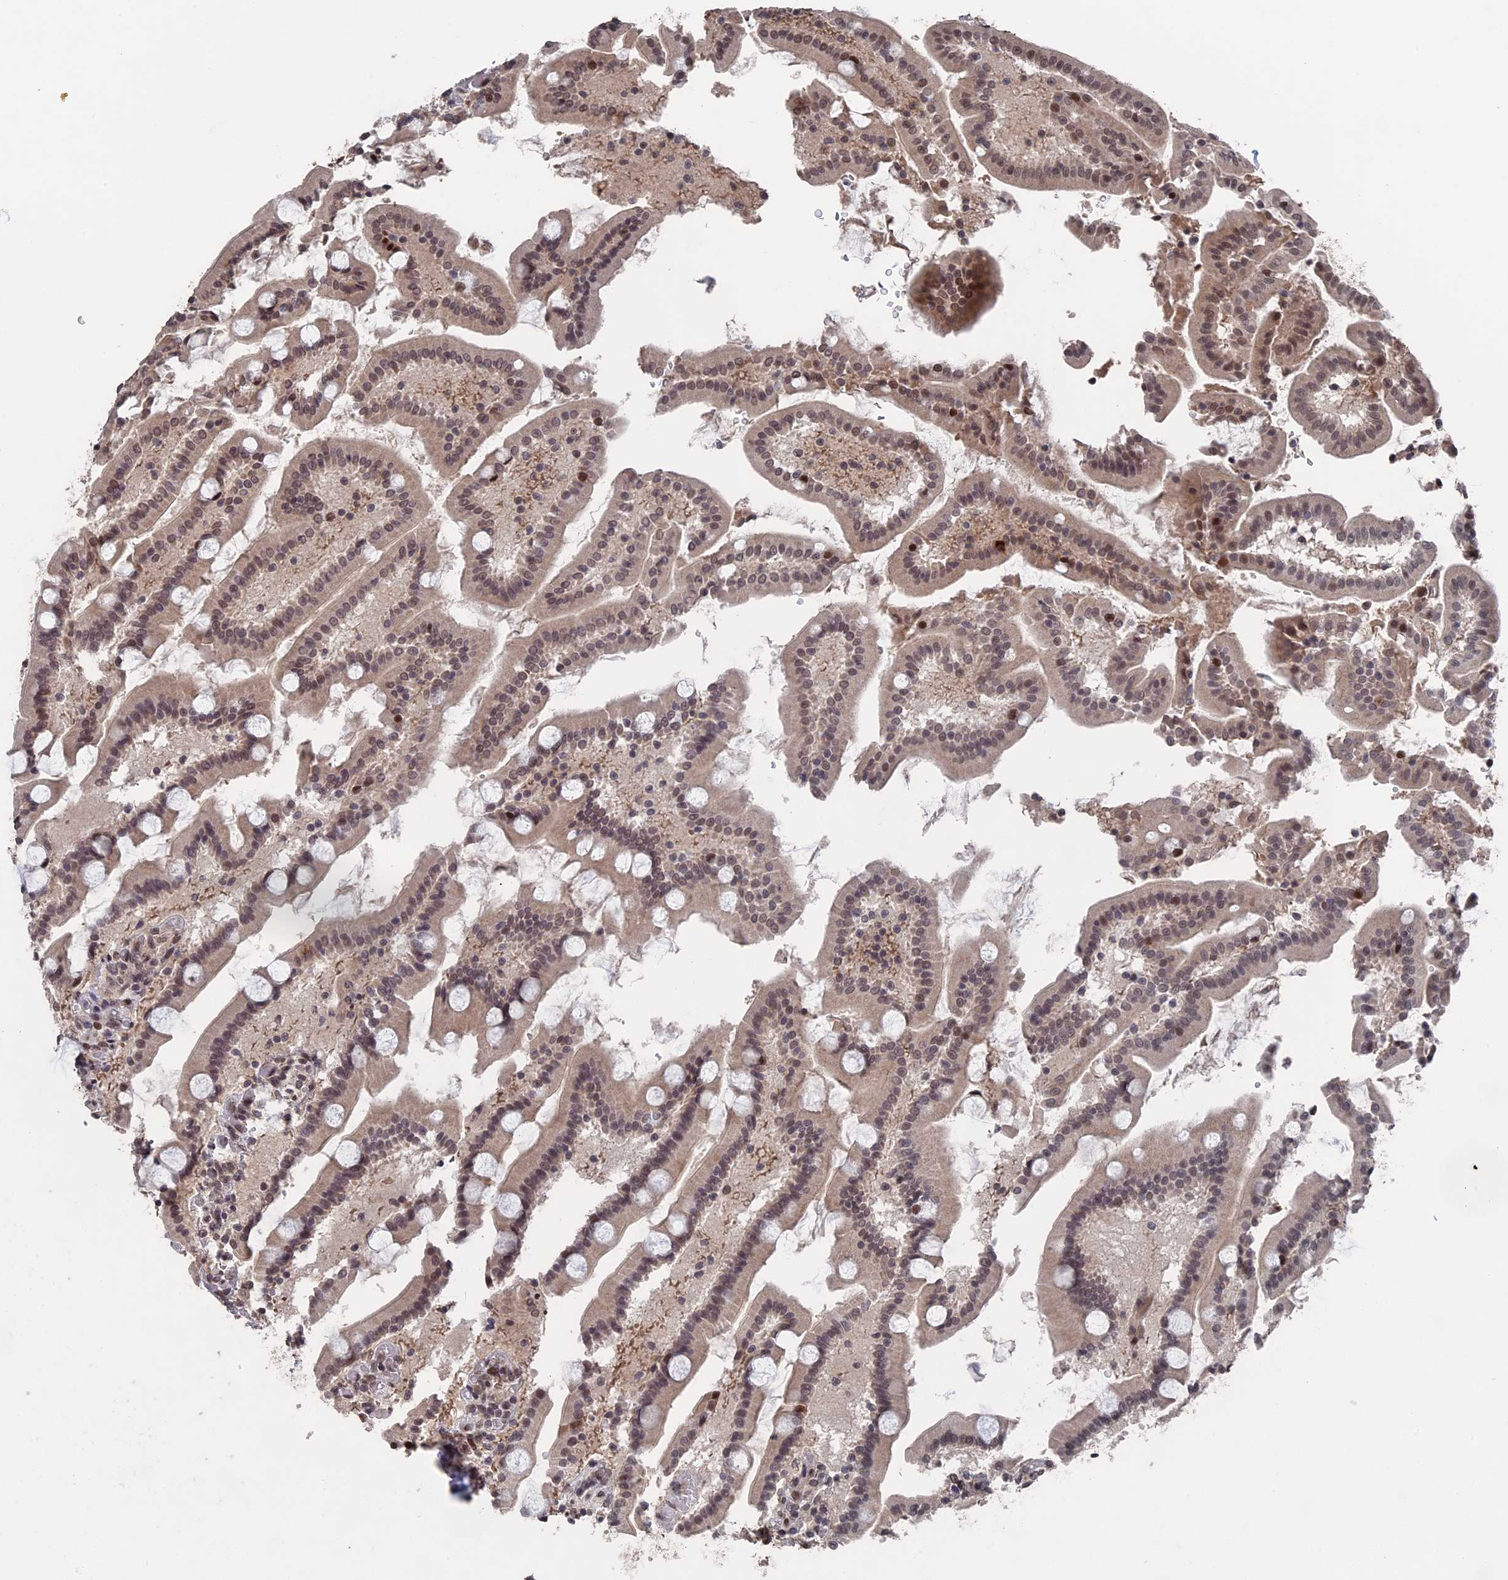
{"staining": {"intensity": "moderate", "quantity": "25%-75%", "location": "nuclear"}, "tissue": "duodenum", "cell_type": "Glandular cells", "image_type": "normal", "snomed": [{"axis": "morphology", "description": "Normal tissue, NOS"}, {"axis": "topography", "description": "Duodenum"}], "caption": "This is a micrograph of IHC staining of unremarkable duodenum, which shows moderate expression in the nuclear of glandular cells.", "gene": "NR2C2AP", "patient": {"sex": "male", "age": 55}}